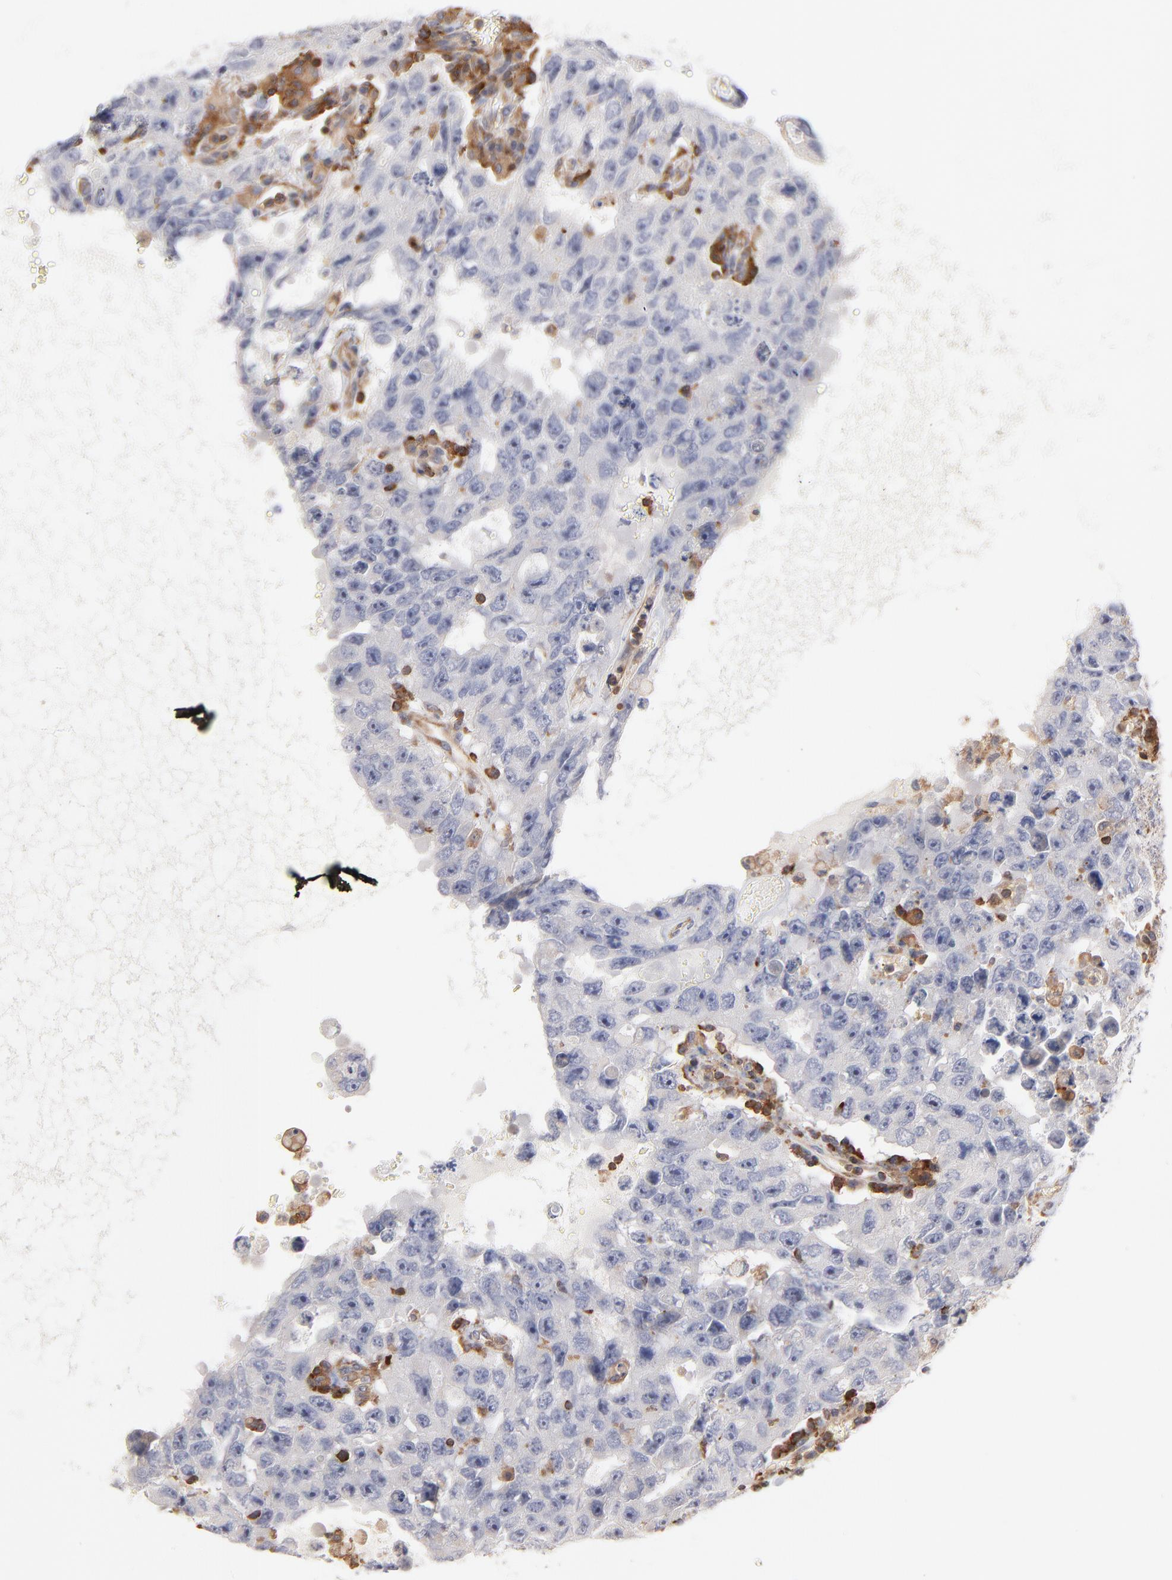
{"staining": {"intensity": "negative", "quantity": "none", "location": "none"}, "tissue": "testis cancer", "cell_type": "Tumor cells", "image_type": "cancer", "snomed": [{"axis": "morphology", "description": "Carcinoma, Embryonal, NOS"}, {"axis": "topography", "description": "Testis"}], "caption": "Immunohistochemical staining of testis embryonal carcinoma shows no significant staining in tumor cells.", "gene": "WIPF1", "patient": {"sex": "male", "age": 26}}